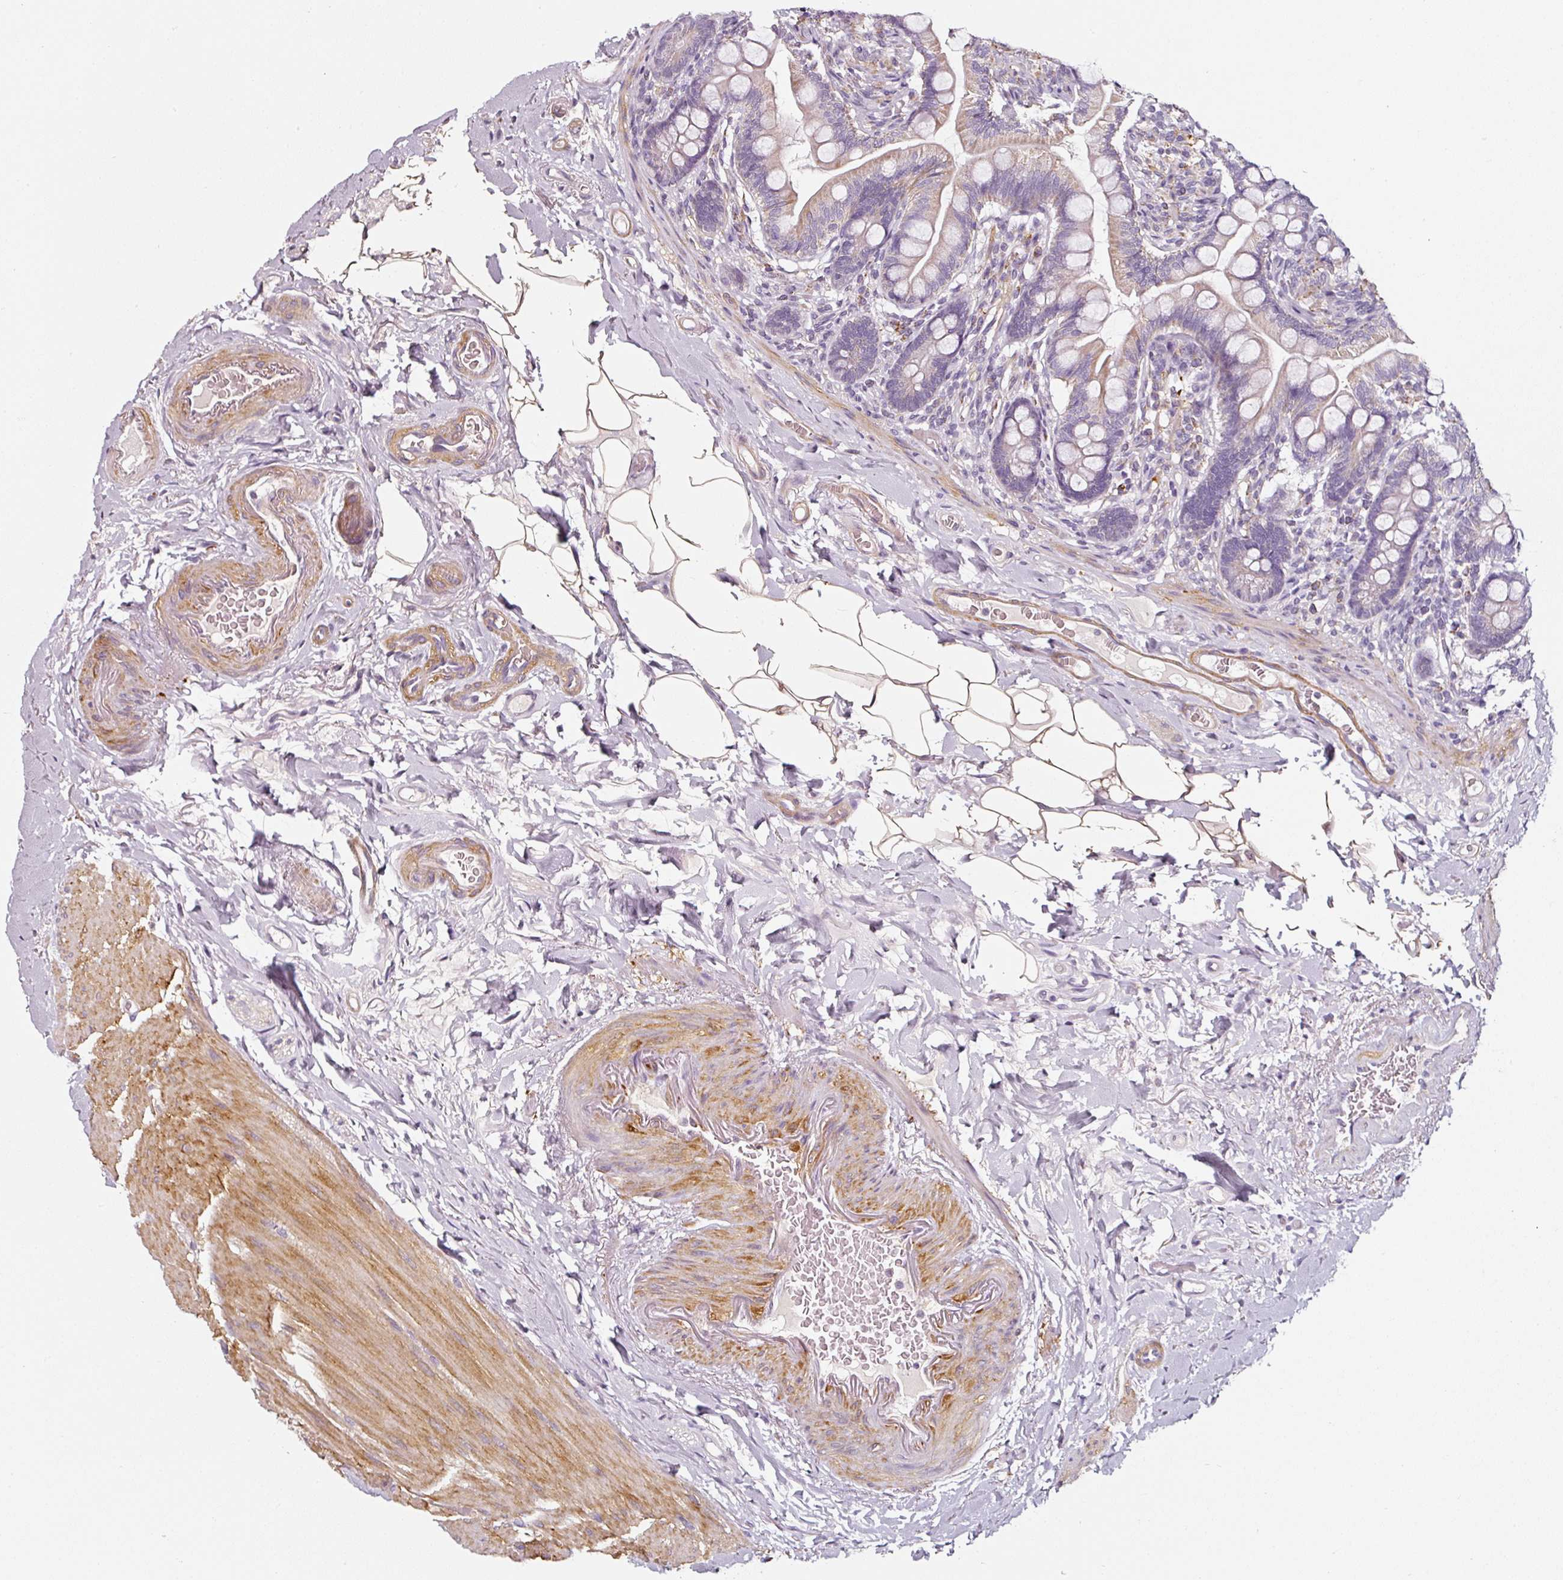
{"staining": {"intensity": "weak", "quantity": "25%-75%", "location": "cytoplasmic/membranous"}, "tissue": "small intestine", "cell_type": "Glandular cells", "image_type": "normal", "snomed": [{"axis": "morphology", "description": "Normal tissue, NOS"}, {"axis": "topography", "description": "Small intestine"}], "caption": "Weak cytoplasmic/membranous protein staining is identified in approximately 25%-75% of glandular cells in small intestine.", "gene": "CAP2", "patient": {"sex": "female", "age": 64}}